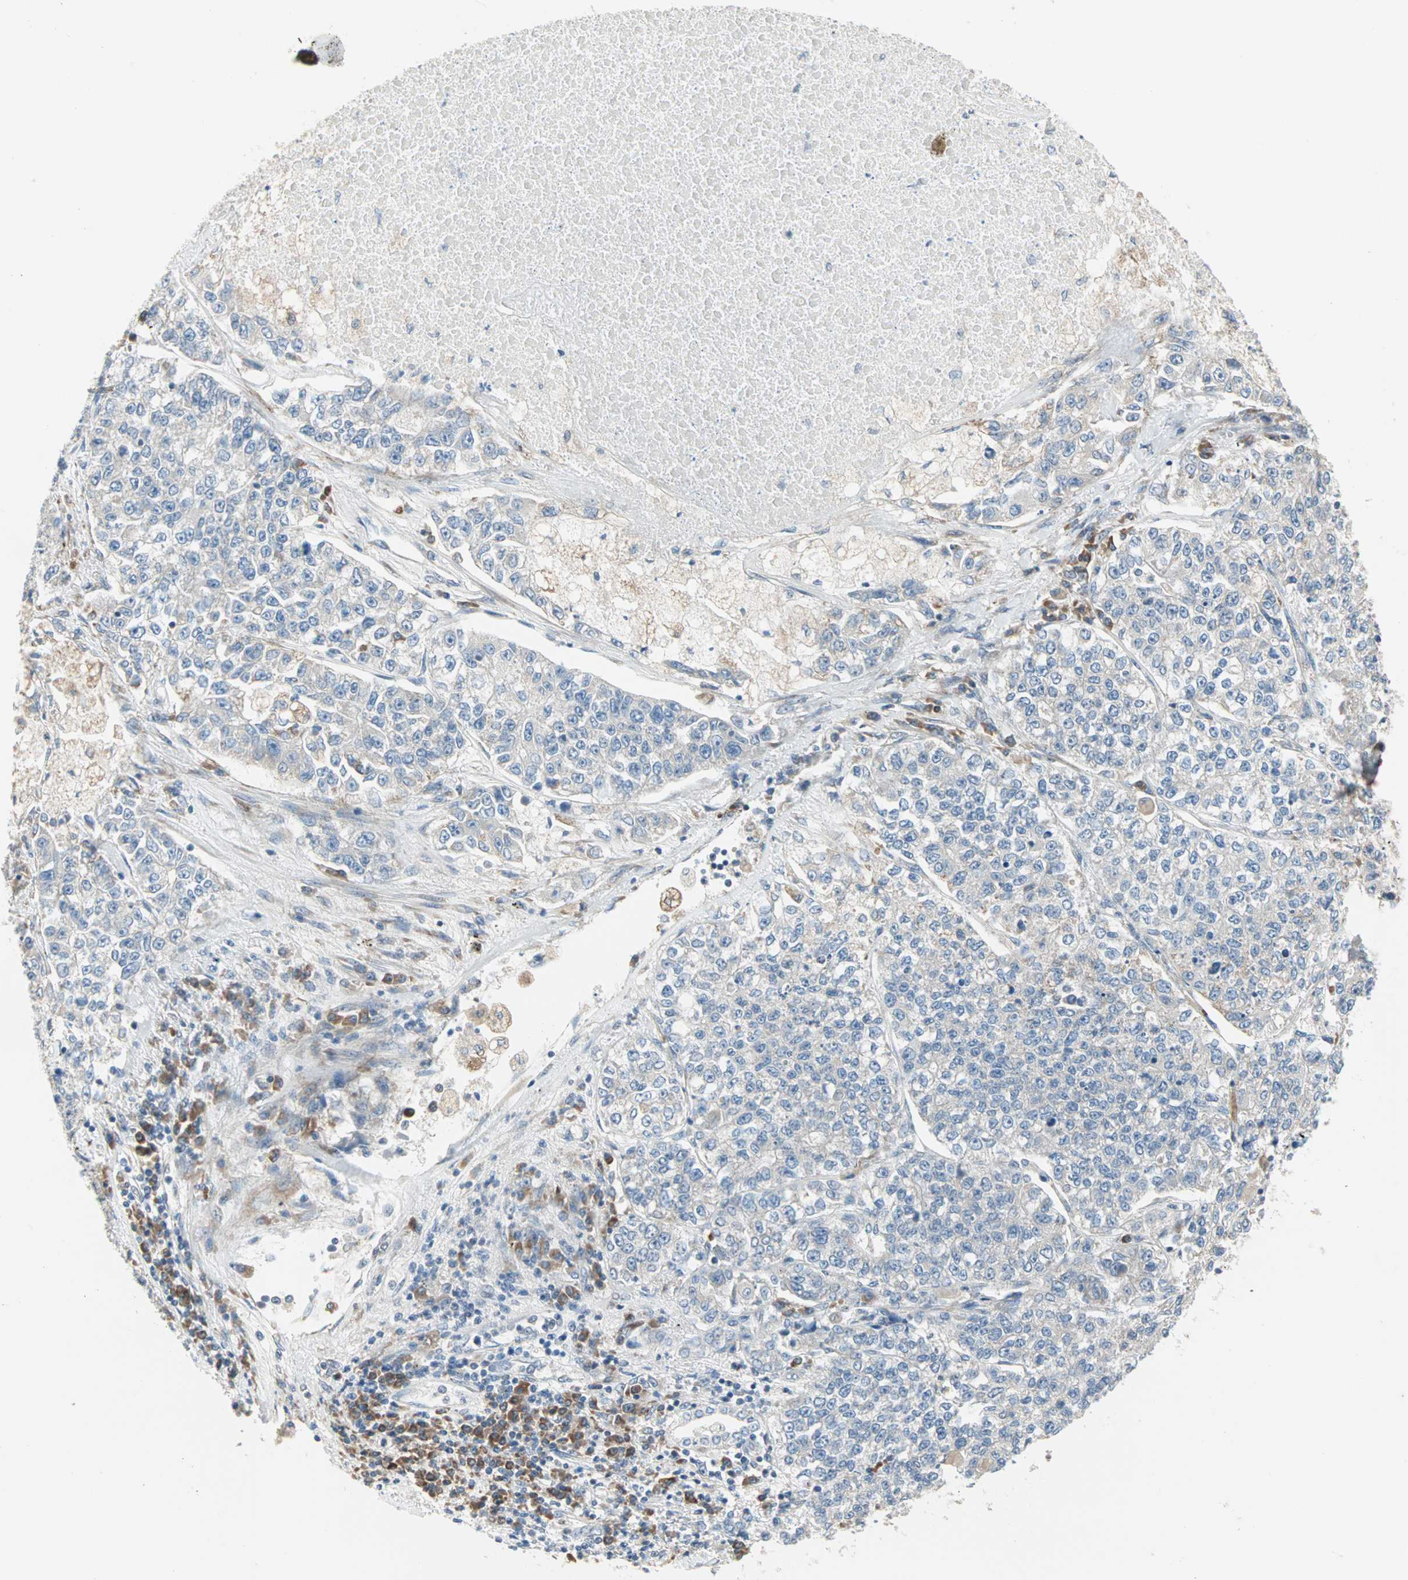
{"staining": {"intensity": "negative", "quantity": "none", "location": "none"}, "tissue": "lung cancer", "cell_type": "Tumor cells", "image_type": "cancer", "snomed": [{"axis": "morphology", "description": "Adenocarcinoma, NOS"}, {"axis": "topography", "description": "Lung"}], "caption": "Tumor cells show no significant expression in adenocarcinoma (lung).", "gene": "SAR1A", "patient": {"sex": "male", "age": 49}}